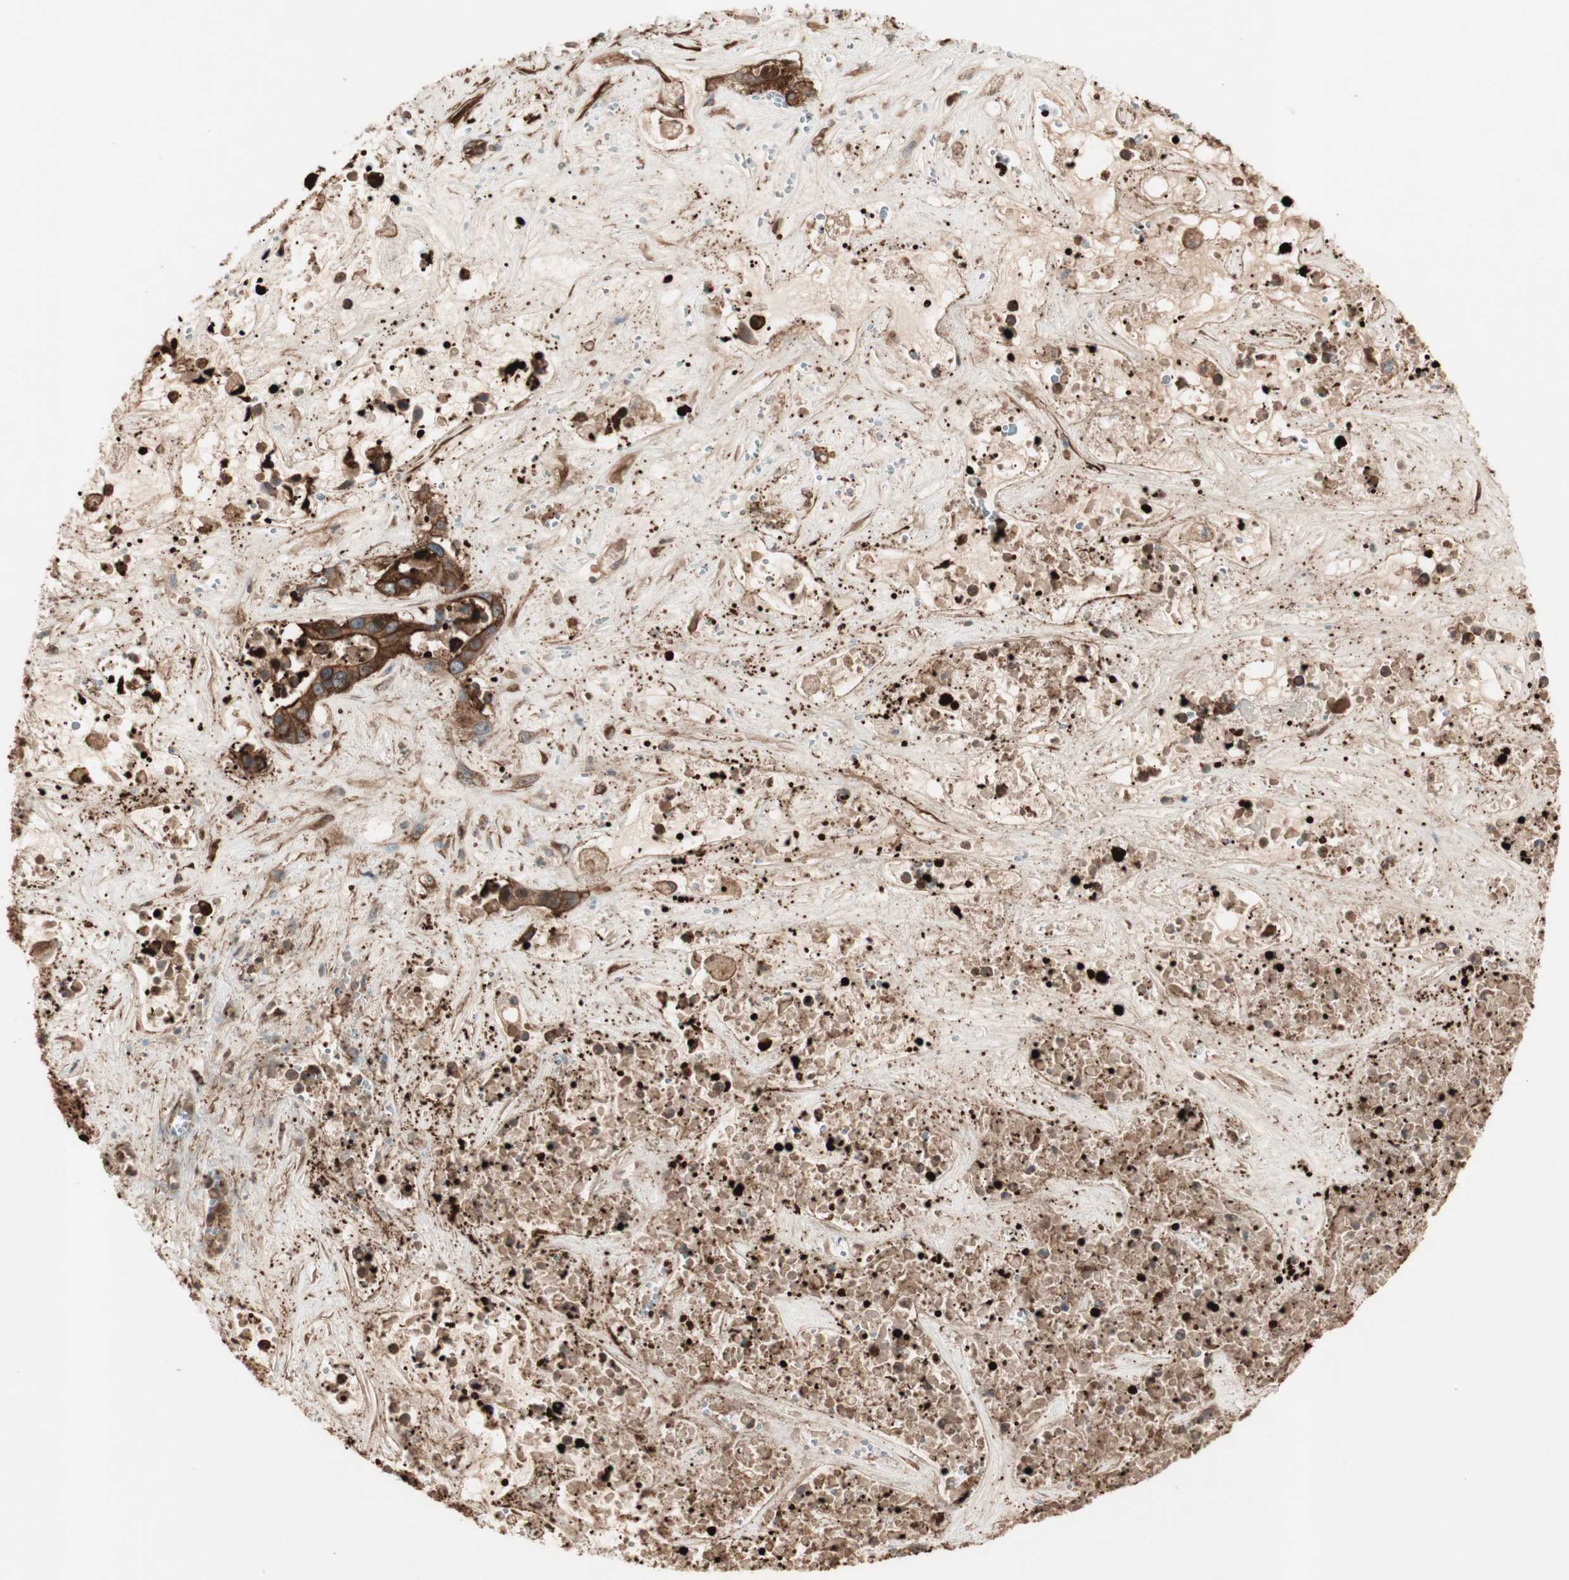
{"staining": {"intensity": "strong", "quantity": ">75%", "location": "cytoplasmic/membranous"}, "tissue": "liver cancer", "cell_type": "Tumor cells", "image_type": "cancer", "snomed": [{"axis": "morphology", "description": "Cholangiocarcinoma"}, {"axis": "topography", "description": "Liver"}], "caption": "The image reveals staining of cholangiocarcinoma (liver), revealing strong cytoplasmic/membranous protein staining (brown color) within tumor cells.", "gene": "TCP11L1", "patient": {"sex": "female", "age": 65}}